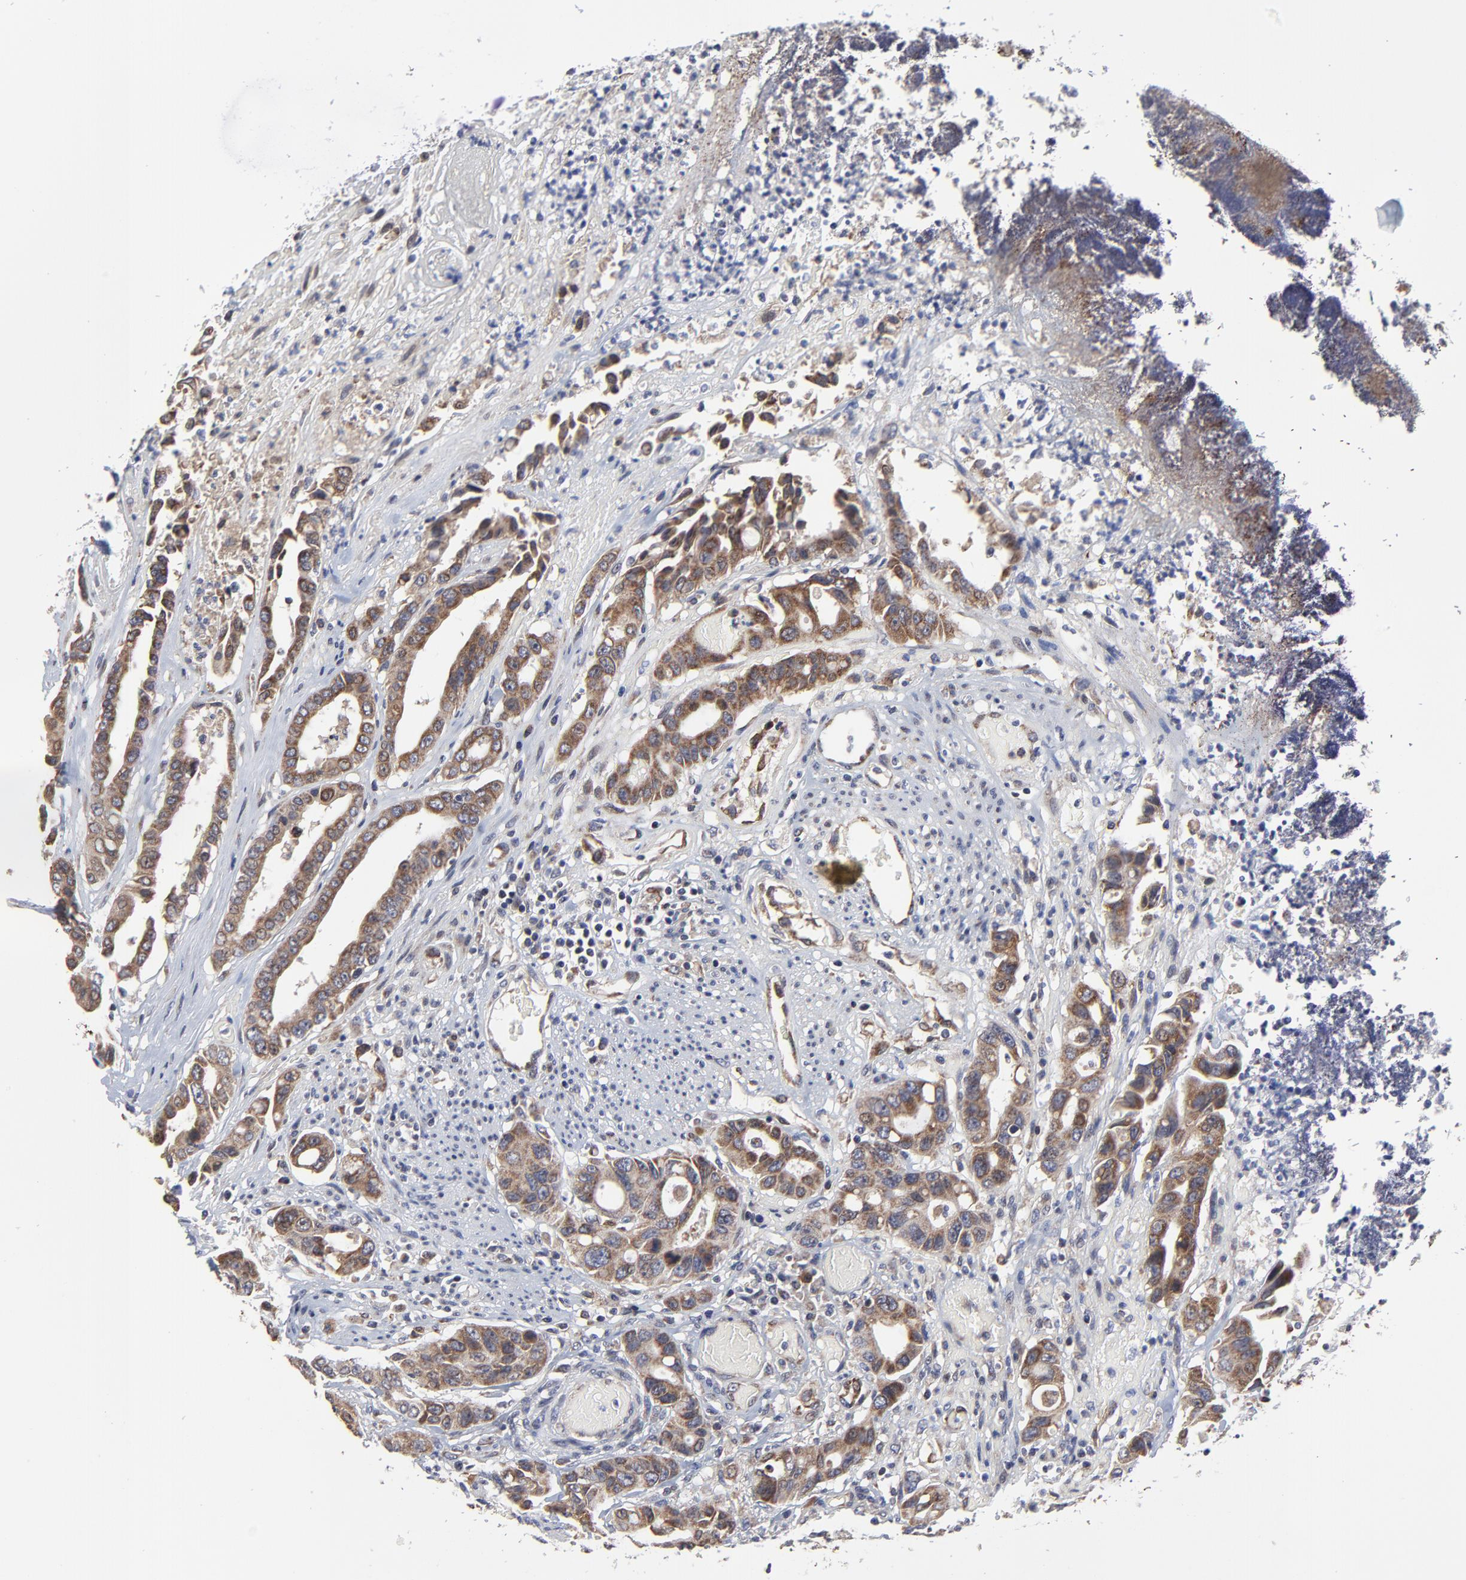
{"staining": {"intensity": "moderate", "quantity": ">75%", "location": "cytoplasmic/membranous"}, "tissue": "colorectal cancer", "cell_type": "Tumor cells", "image_type": "cancer", "snomed": [{"axis": "morphology", "description": "Adenocarcinoma, NOS"}, {"axis": "topography", "description": "Colon"}], "caption": "Immunohistochemistry staining of adenocarcinoma (colorectal), which reveals medium levels of moderate cytoplasmic/membranous positivity in approximately >75% of tumor cells indicating moderate cytoplasmic/membranous protein positivity. The staining was performed using DAB (brown) for protein detection and nuclei were counterstained in hematoxylin (blue).", "gene": "ZNF550", "patient": {"sex": "female", "age": 70}}